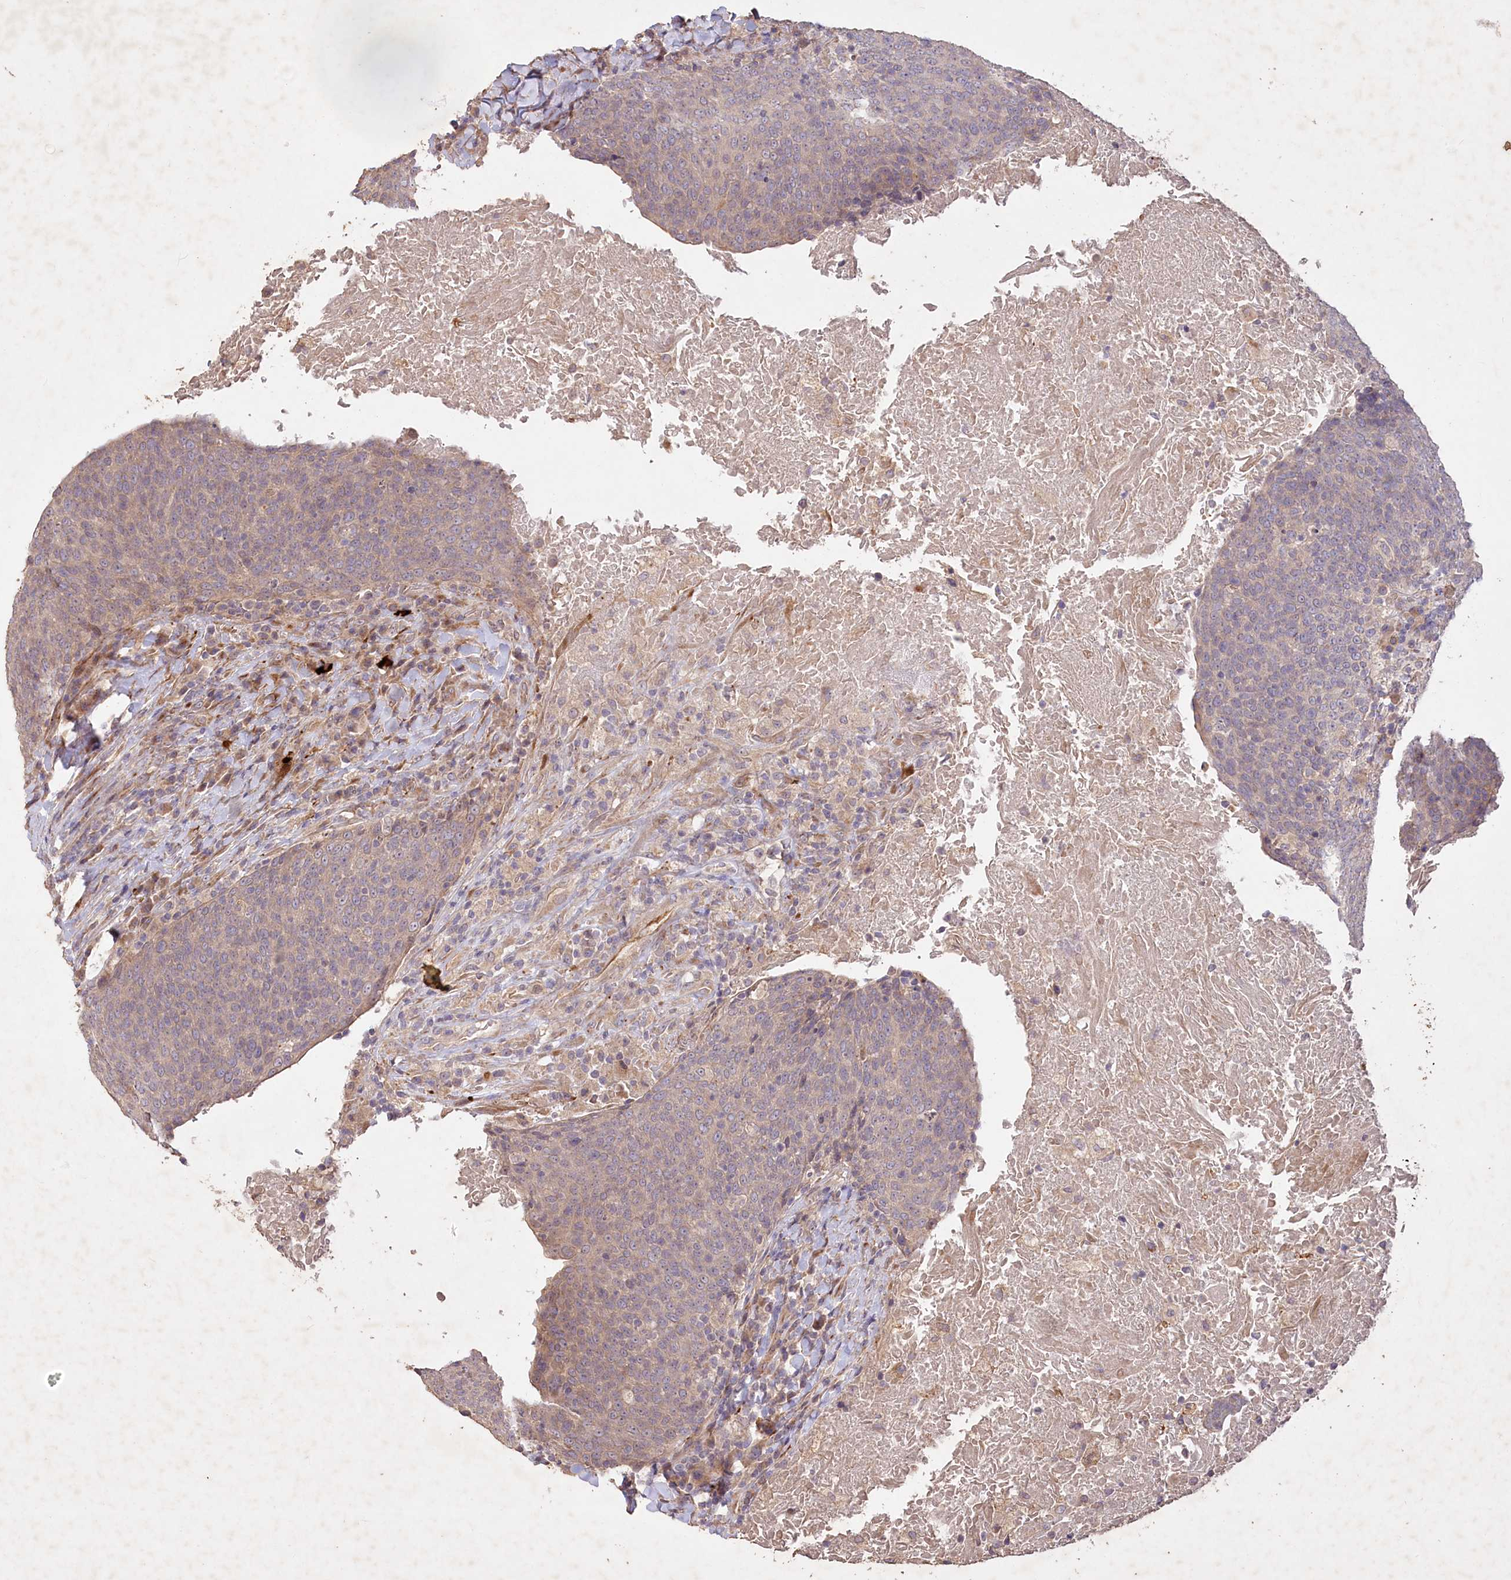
{"staining": {"intensity": "weak", "quantity": "25%-75%", "location": "cytoplasmic/membranous"}, "tissue": "head and neck cancer", "cell_type": "Tumor cells", "image_type": "cancer", "snomed": [{"axis": "morphology", "description": "Squamous cell carcinoma, NOS"}, {"axis": "morphology", "description": "Squamous cell carcinoma, metastatic, NOS"}, {"axis": "topography", "description": "Lymph node"}, {"axis": "topography", "description": "Head-Neck"}], "caption": "Weak cytoplasmic/membranous expression for a protein is seen in approximately 25%-75% of tumor cells of head and neck cancer using immunohistochemistry.", "gene": "IRAK1BP1", "patient": {"sex": "male", "age": 62}}